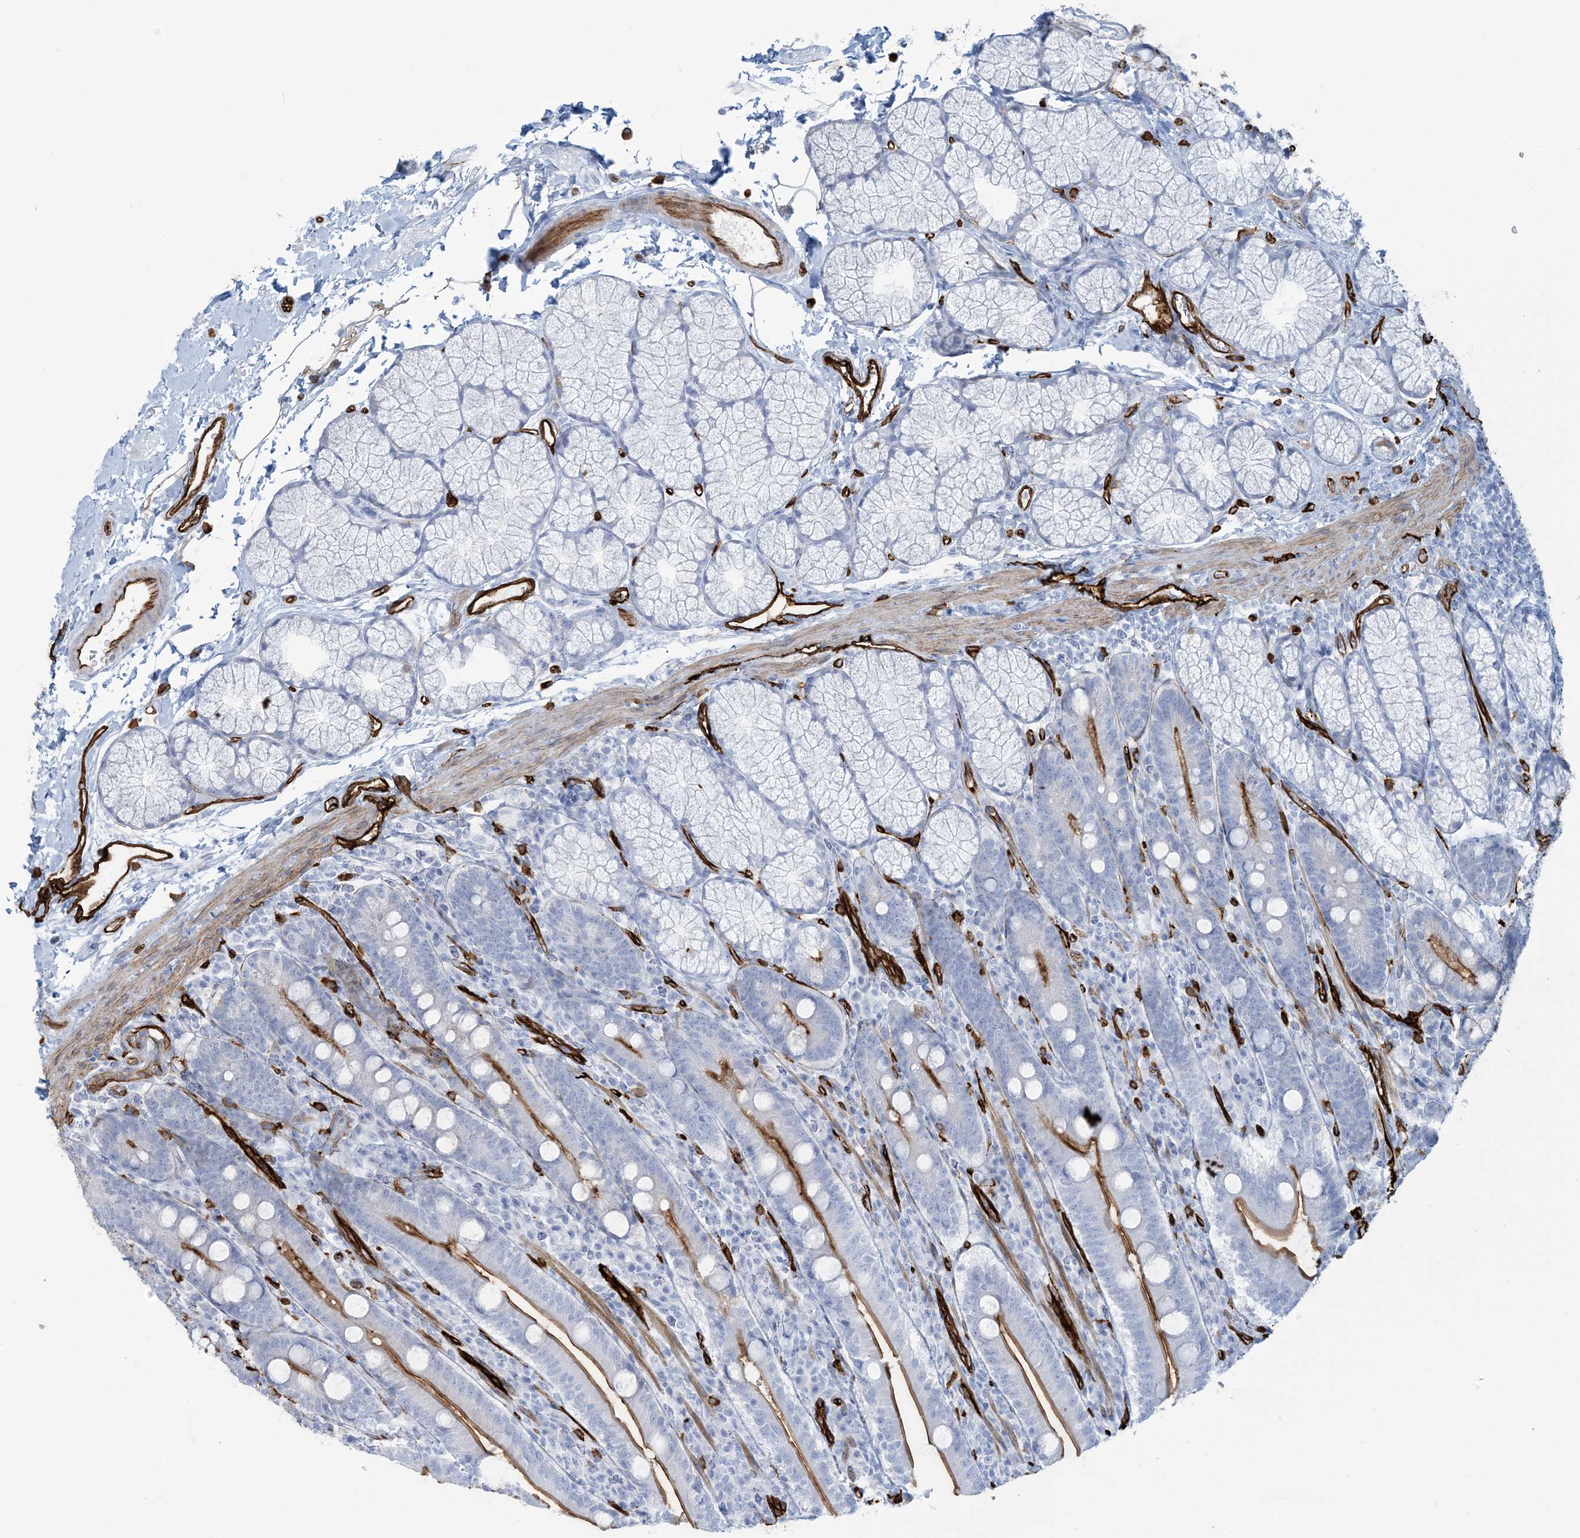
{"staining": {"intensity": "moderate", "quantity": ">75%", "location": "cytoplasmic/membranous"}, "tissue": "duodenum", "cell_type": "Glandular cells", "image_type": "normal", "snomed": [{"axis": "morphology", "description": "Normal tissue, NOS"}, {"axis": "topography", "description": "Duodenum"}], "caption": "Duodenum stained for a protein reveals moderate cytoplasmic/membranous positivity in glandular cells. (DAB IHC with brightfield microscopy, high magnification).", "gene": "EPS8L3", "patient": {"sex": "male", "age": 35}}